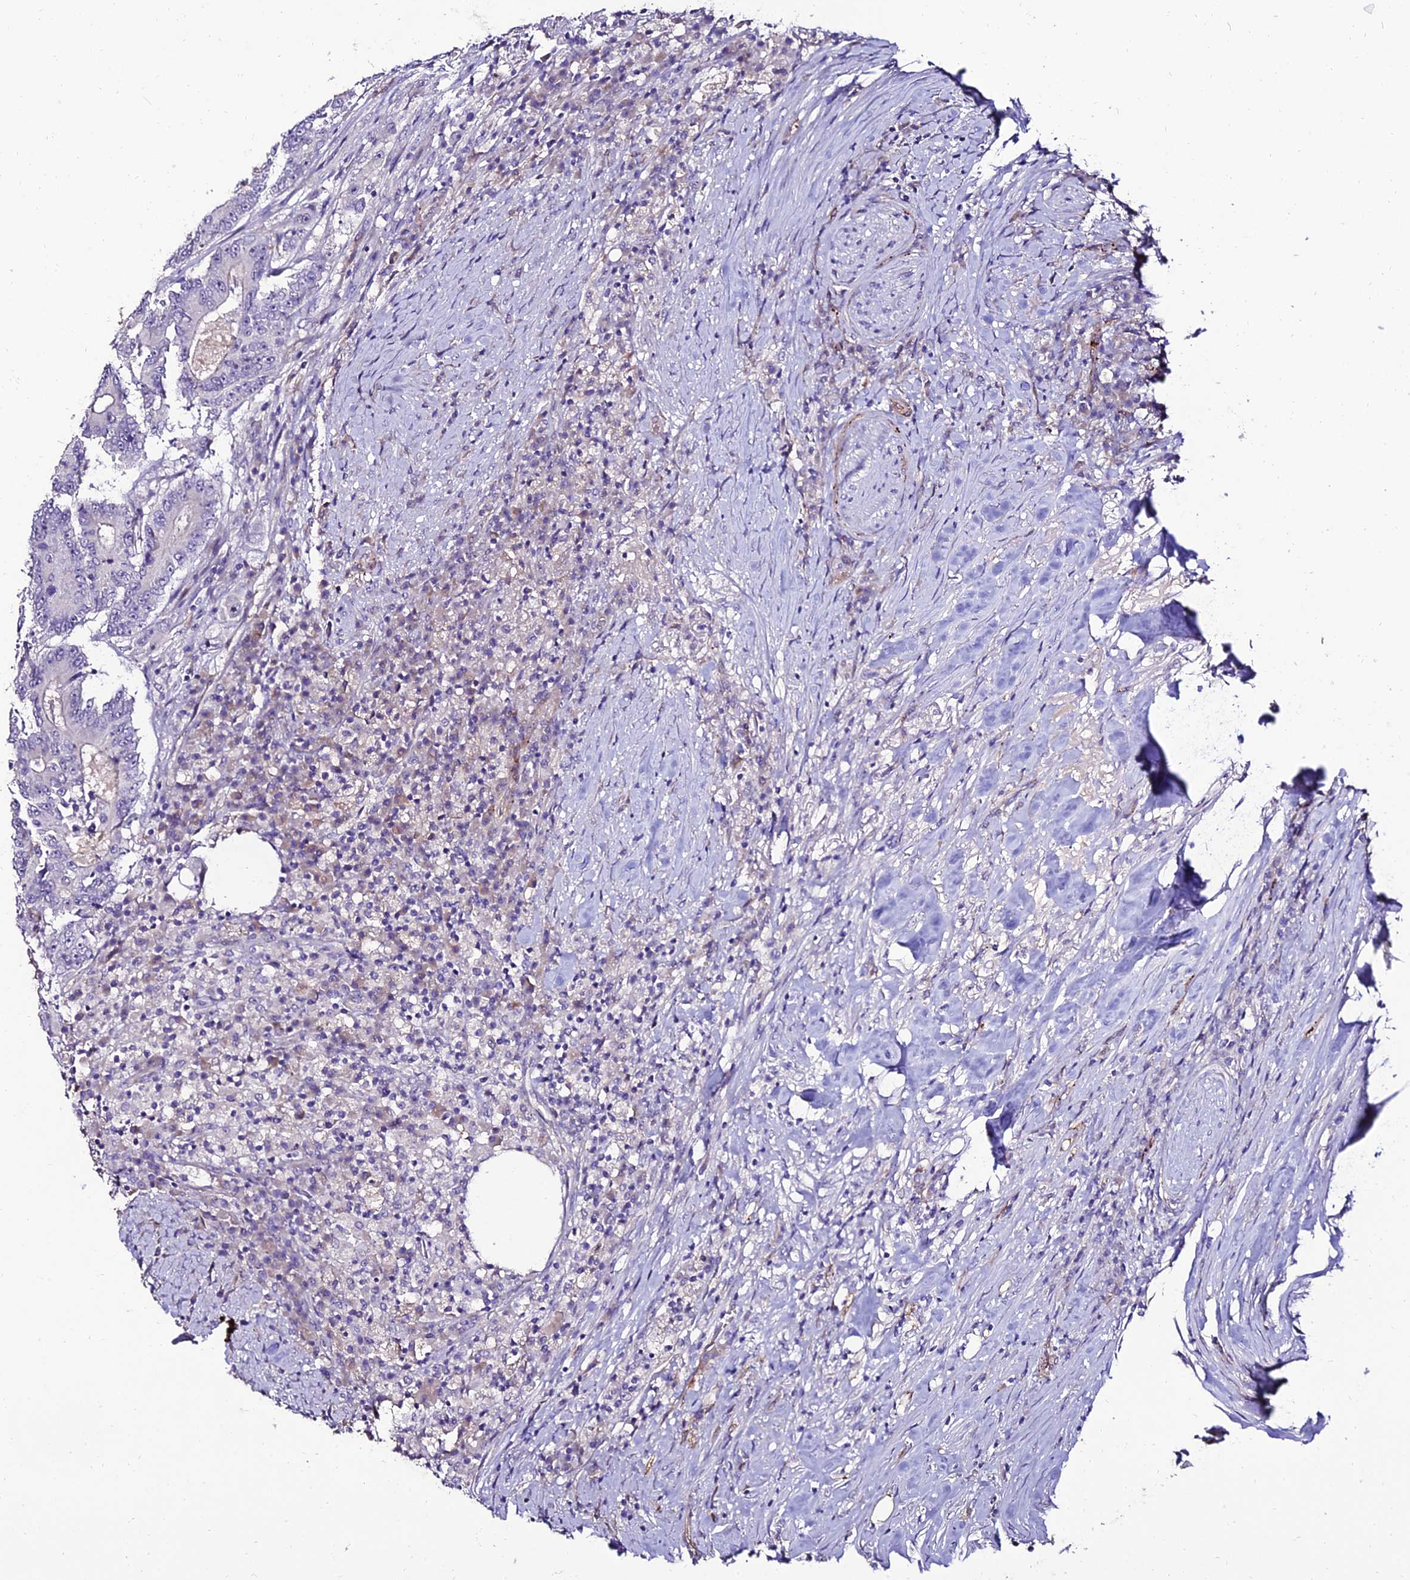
{"staining": {"intensity": "negative", "quantity": "none", "location": "none"}, "tissue": "colorectal cancer", "cell_type": "Tumor cells", "image_type": "cancer", "snomed": [{"axis": "morphology", "description": "Adenocarcinoma, NOS"}, {"axis": "topography", "description": "Colon"}], "caption": "Tumor cells are negative for brown protein staining in adenocarcinoma (colorectal).", "gene": "ALDH3B2", "patient": {"sex": "male", "age": 83}}